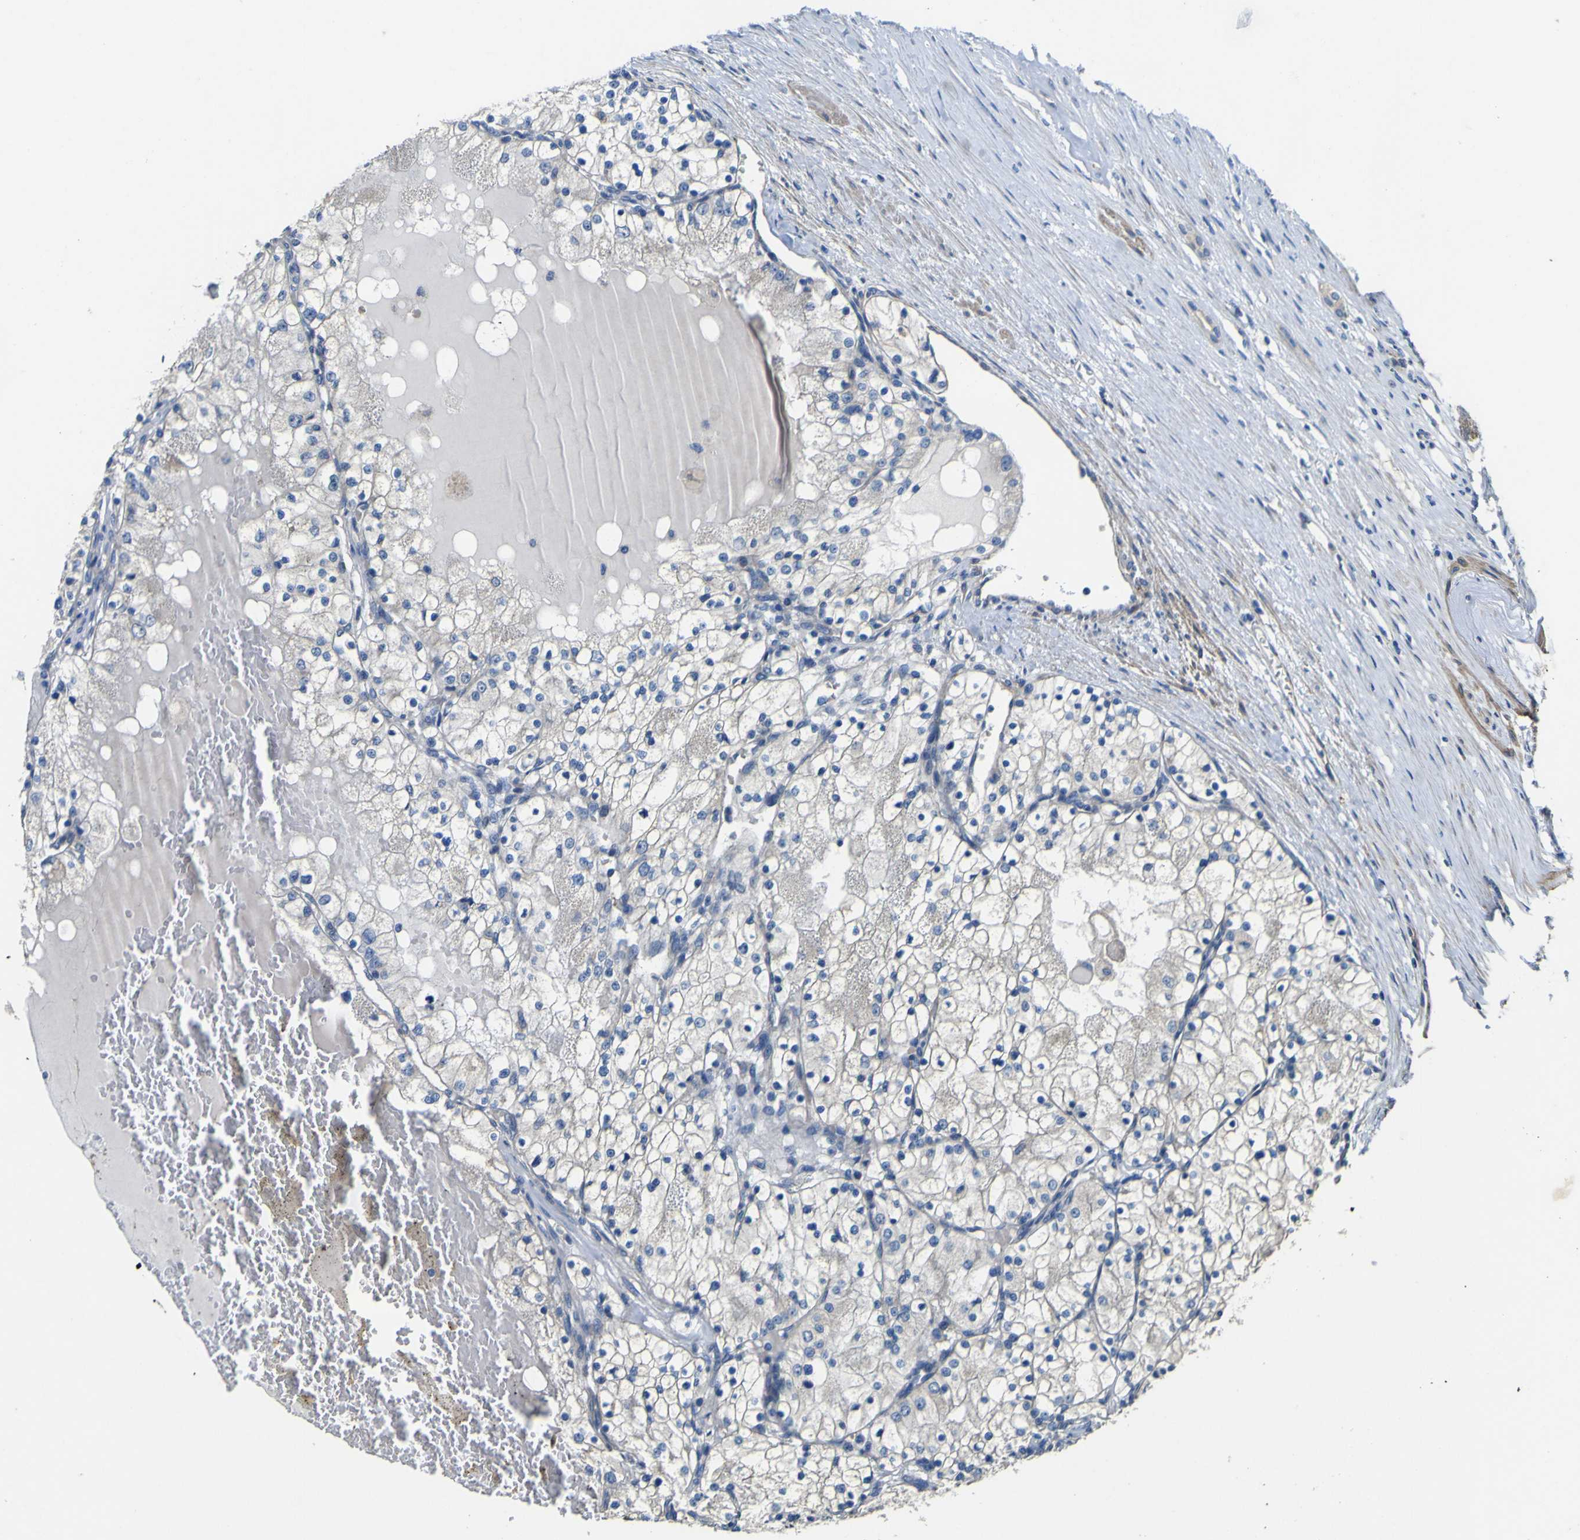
{"staining": {"intensity": "negative", "quantity": "none", "location": "none"}, "tissue": "renal cancer", "cell_type": "Tumor cells", "image_type": "cancer", "snomed": [{"axis": "morphology", "description": "Adenocarcinoma, NOS"}, {"axis": "topography", "description": "Kidney"}], "caption": "Renal adenocarcinoma was stained to show a protein in brown. There is no significant positivity in tumor cells. The staining was performed using DAB to visualize the protein expression in brown, while the nuclei were stained in blue with hematoxylin (Magnification: 20x).", "gene": "ALDH18A1", "patient": {"sex": "male", "age": 68}}